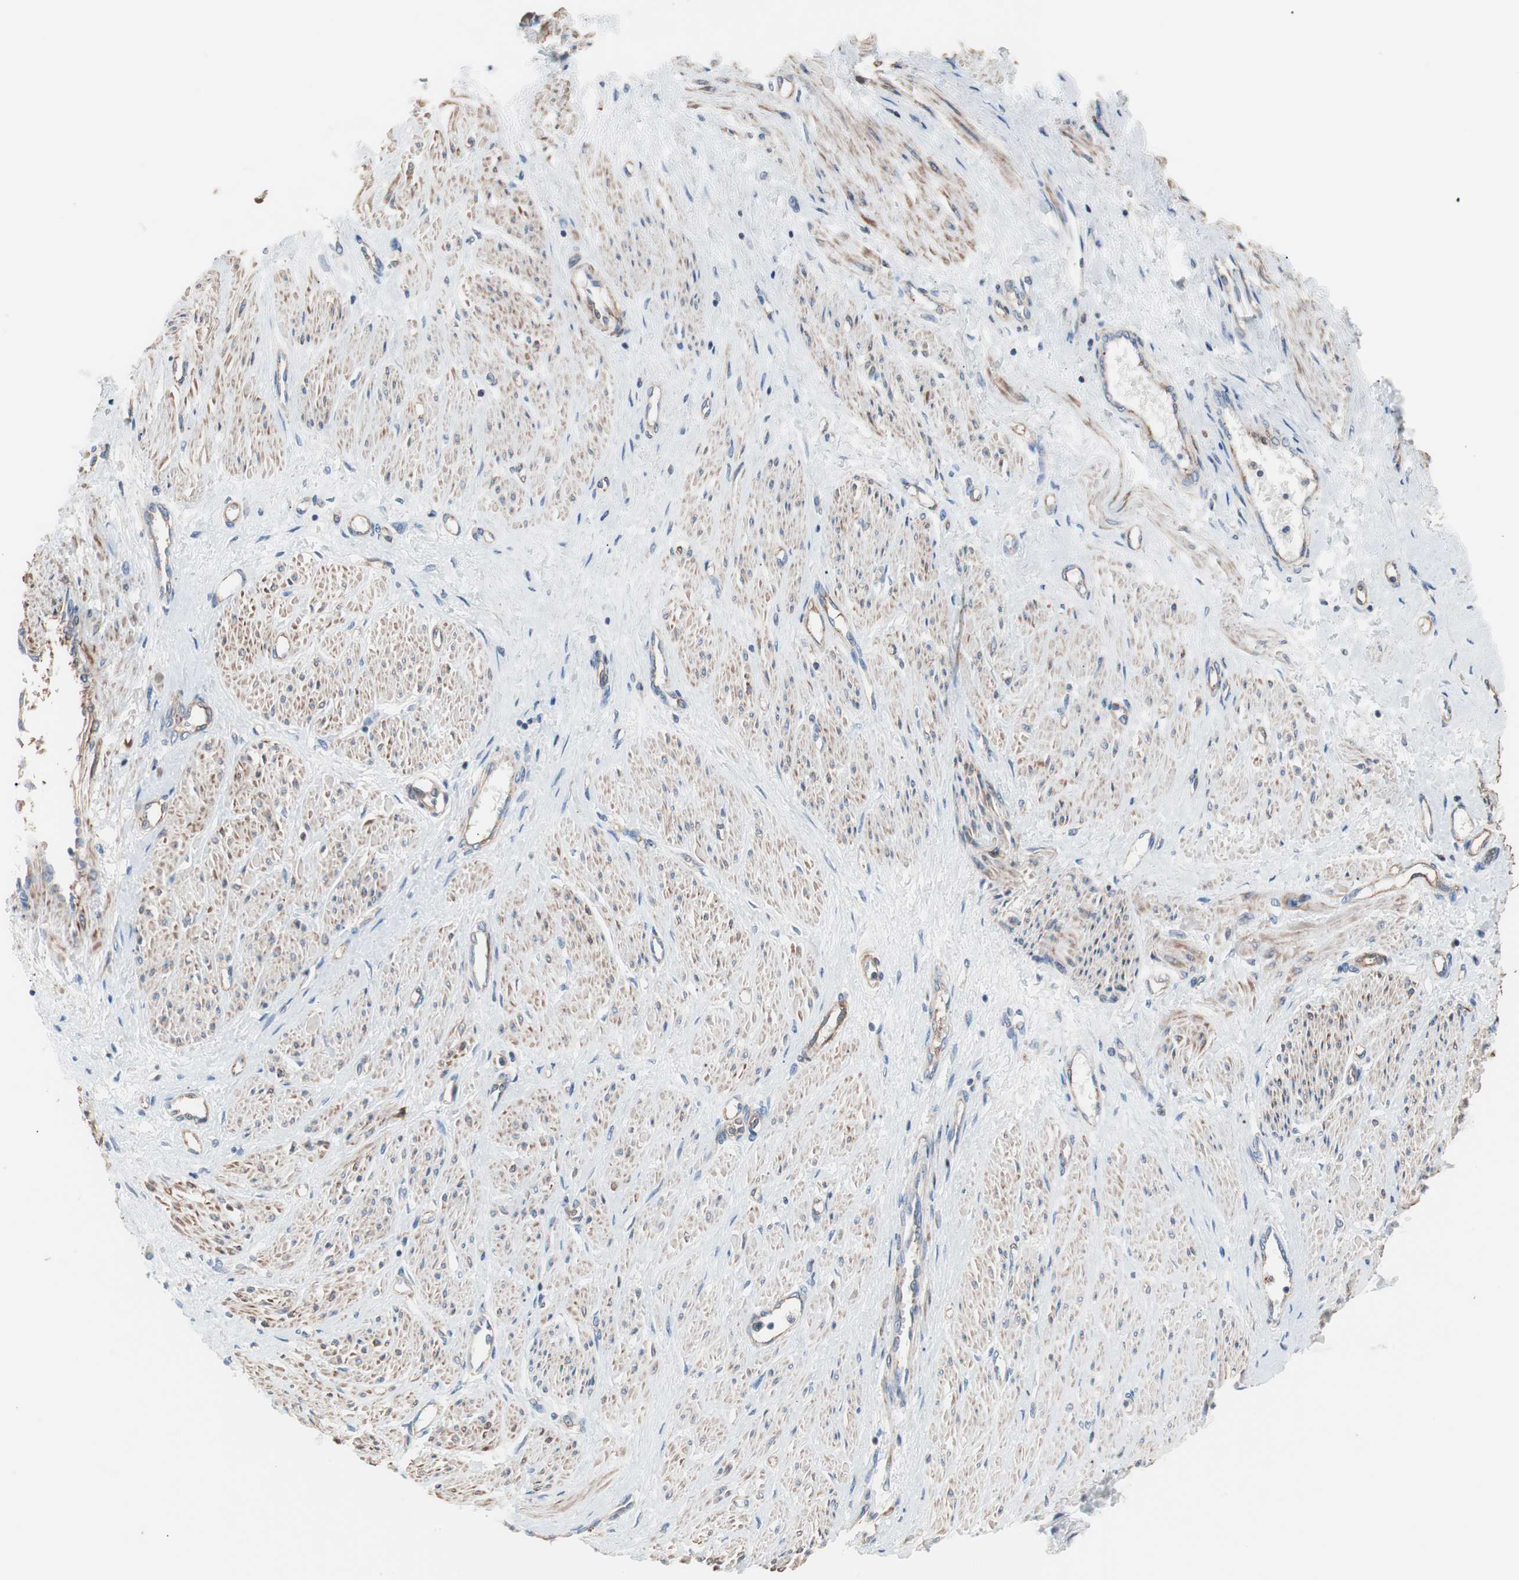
{"staining": {"intensity": "weak", "quantity": "25%-75%", "location": "cytoplasmic/membranous"}, "tissue": "smooth muscle", "cell_type": "Smooth muscle cells", "image_type": "normal", "snomed": [{"axis": "morphology", "description": "Normal tissue, NOS"}, {"axis": "topography", "description": "Smooth muscle"}, {"axis": "topography", "description": "Uterus"}], "caption": "Immunohistochemical staining of benign smooth muscle exhibits low levels of weak cytoplasmic/membranous positivity in about 25%-75% of smooth muscle cells. The staining was performed using DAB, with brown indicating positive protein expression. Nuclei are stained blue with hematoxylin.", "gene": "GPR160", "patient": {"sex": "female", "age": 39}}